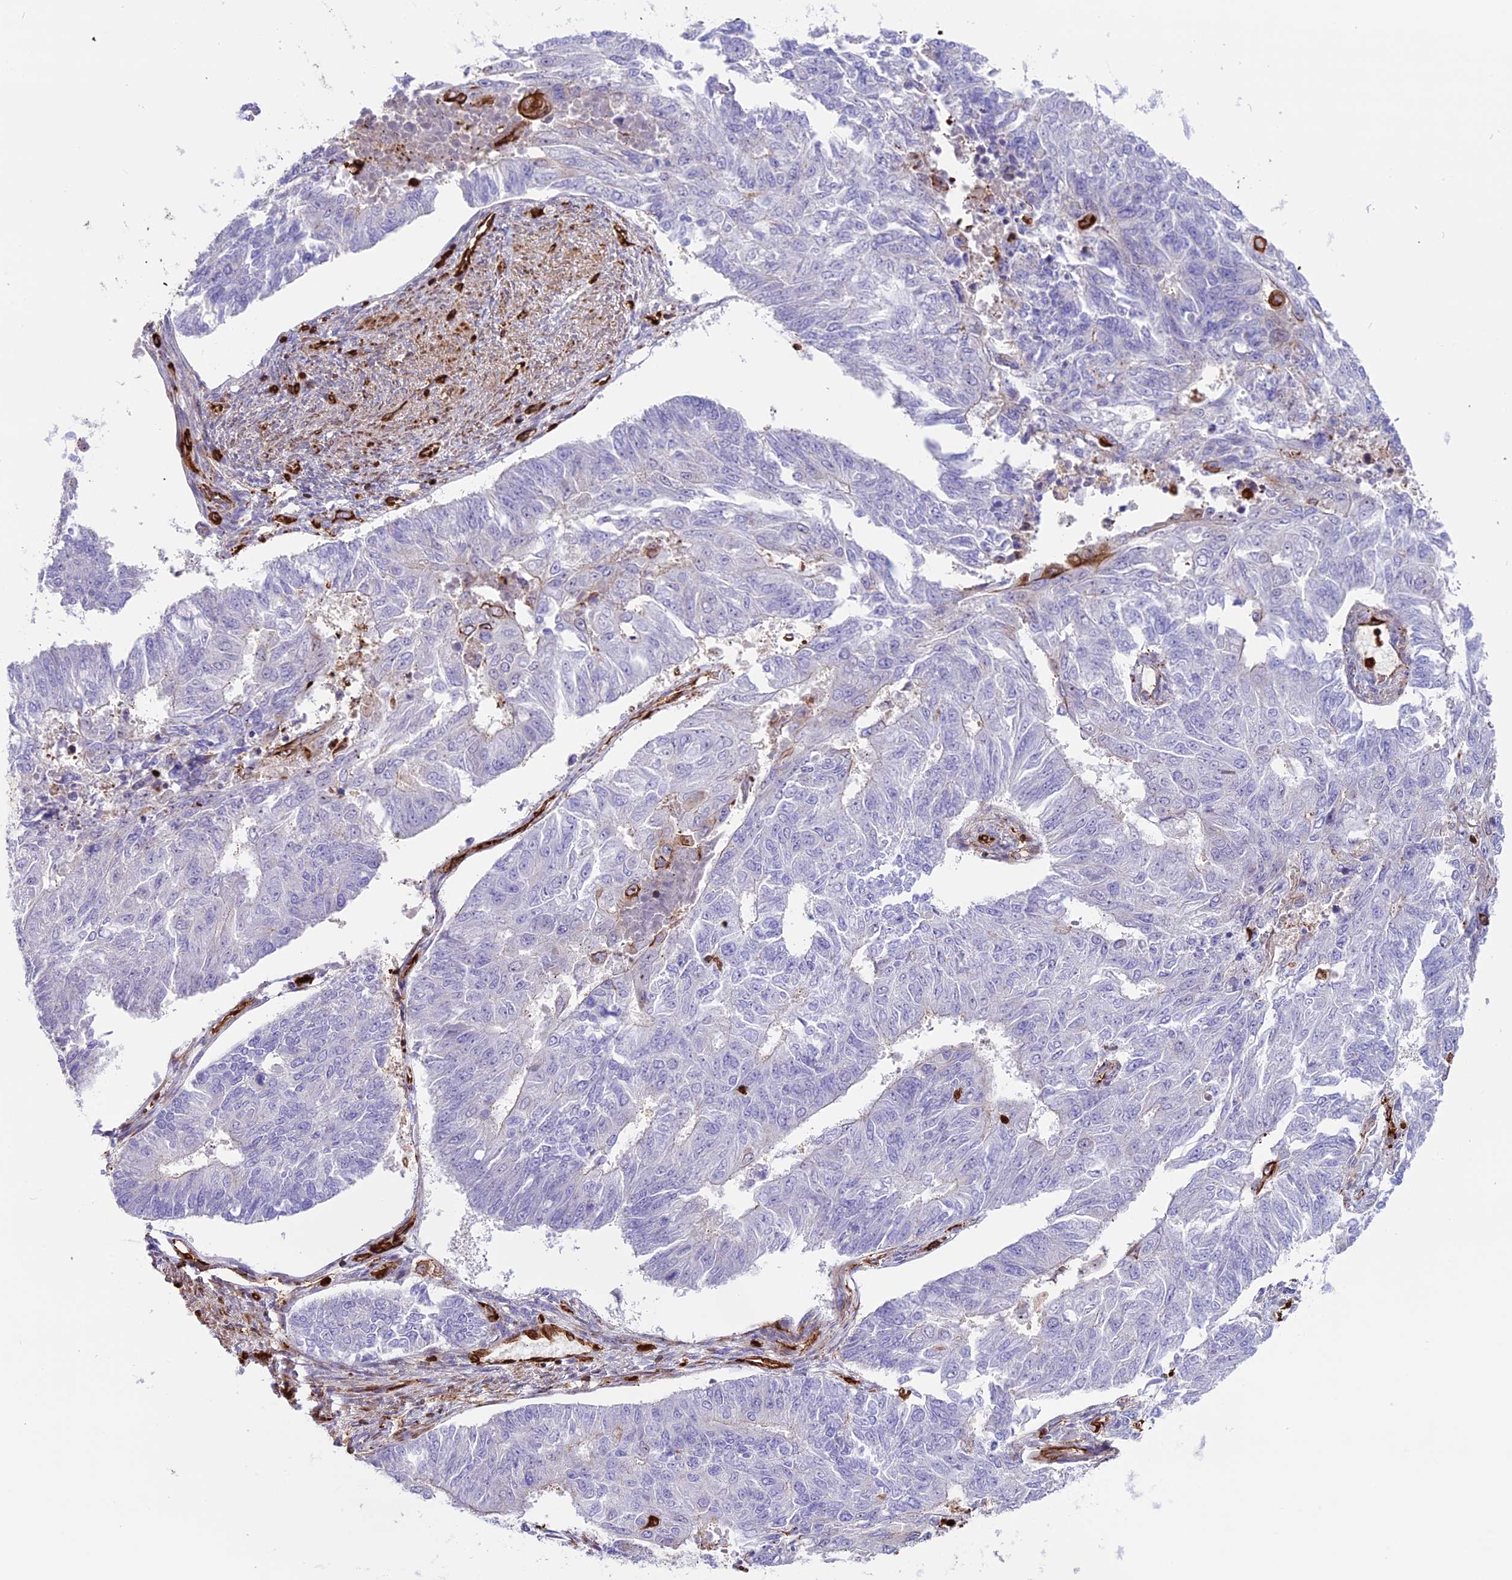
{"staining": {"intensity": "negative", "quantity": "none", "location": "none"}, "tissue": "endometrial cancer", "cell_type": "Tumor cells", "image_type": "cancer", "snomed": [{"axis": "morphology", "description": "Adenocarcinoma, NOS"}, {"axis": "topography", "description": "Endometrium"}], "caption": "Image shows no significant protein expression in tumor cells of adenocarcinoma (endometrial).", "gene": "CD99L2", "patient": {"sex": "female", "age": 32}}